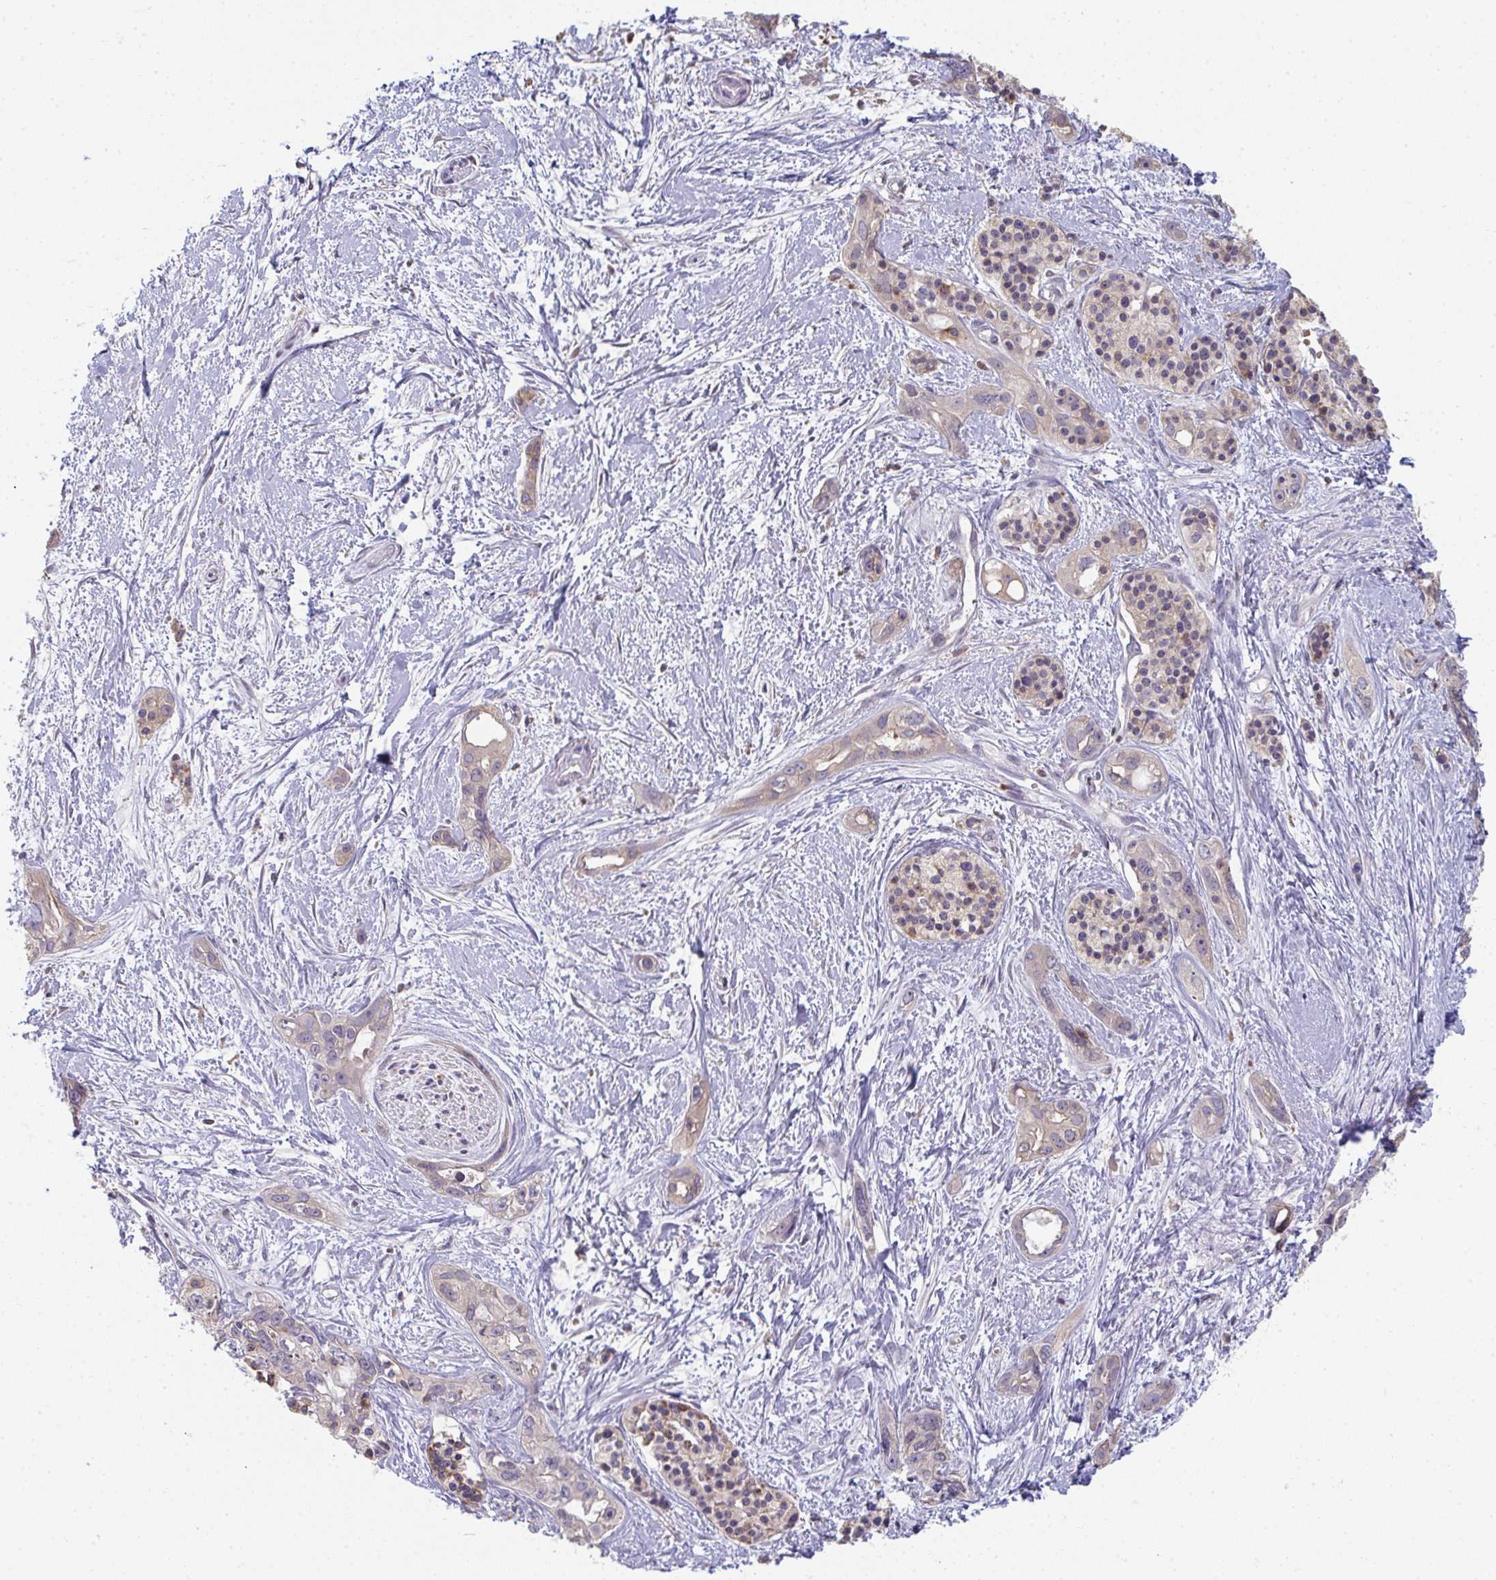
{"staining": {"intensity": "weak", "quantity": "<25%", "location": "cytoplasmic/membranous"}, "tissue": "pancreatic cancer", "cell_type": "Tumor cells", "image_type": "cancer", "snomed": [{"axis": "morphology", "description": "Adenocarcinoma, NOS"}, {"axis": "topography", "description": "Pancreas"}], "caption": "IHC of human pancreatic cancer exhibits no staining in tumor cells.", "gene": "RIOK1", "patient": {"sex": "female", "age": 50}}